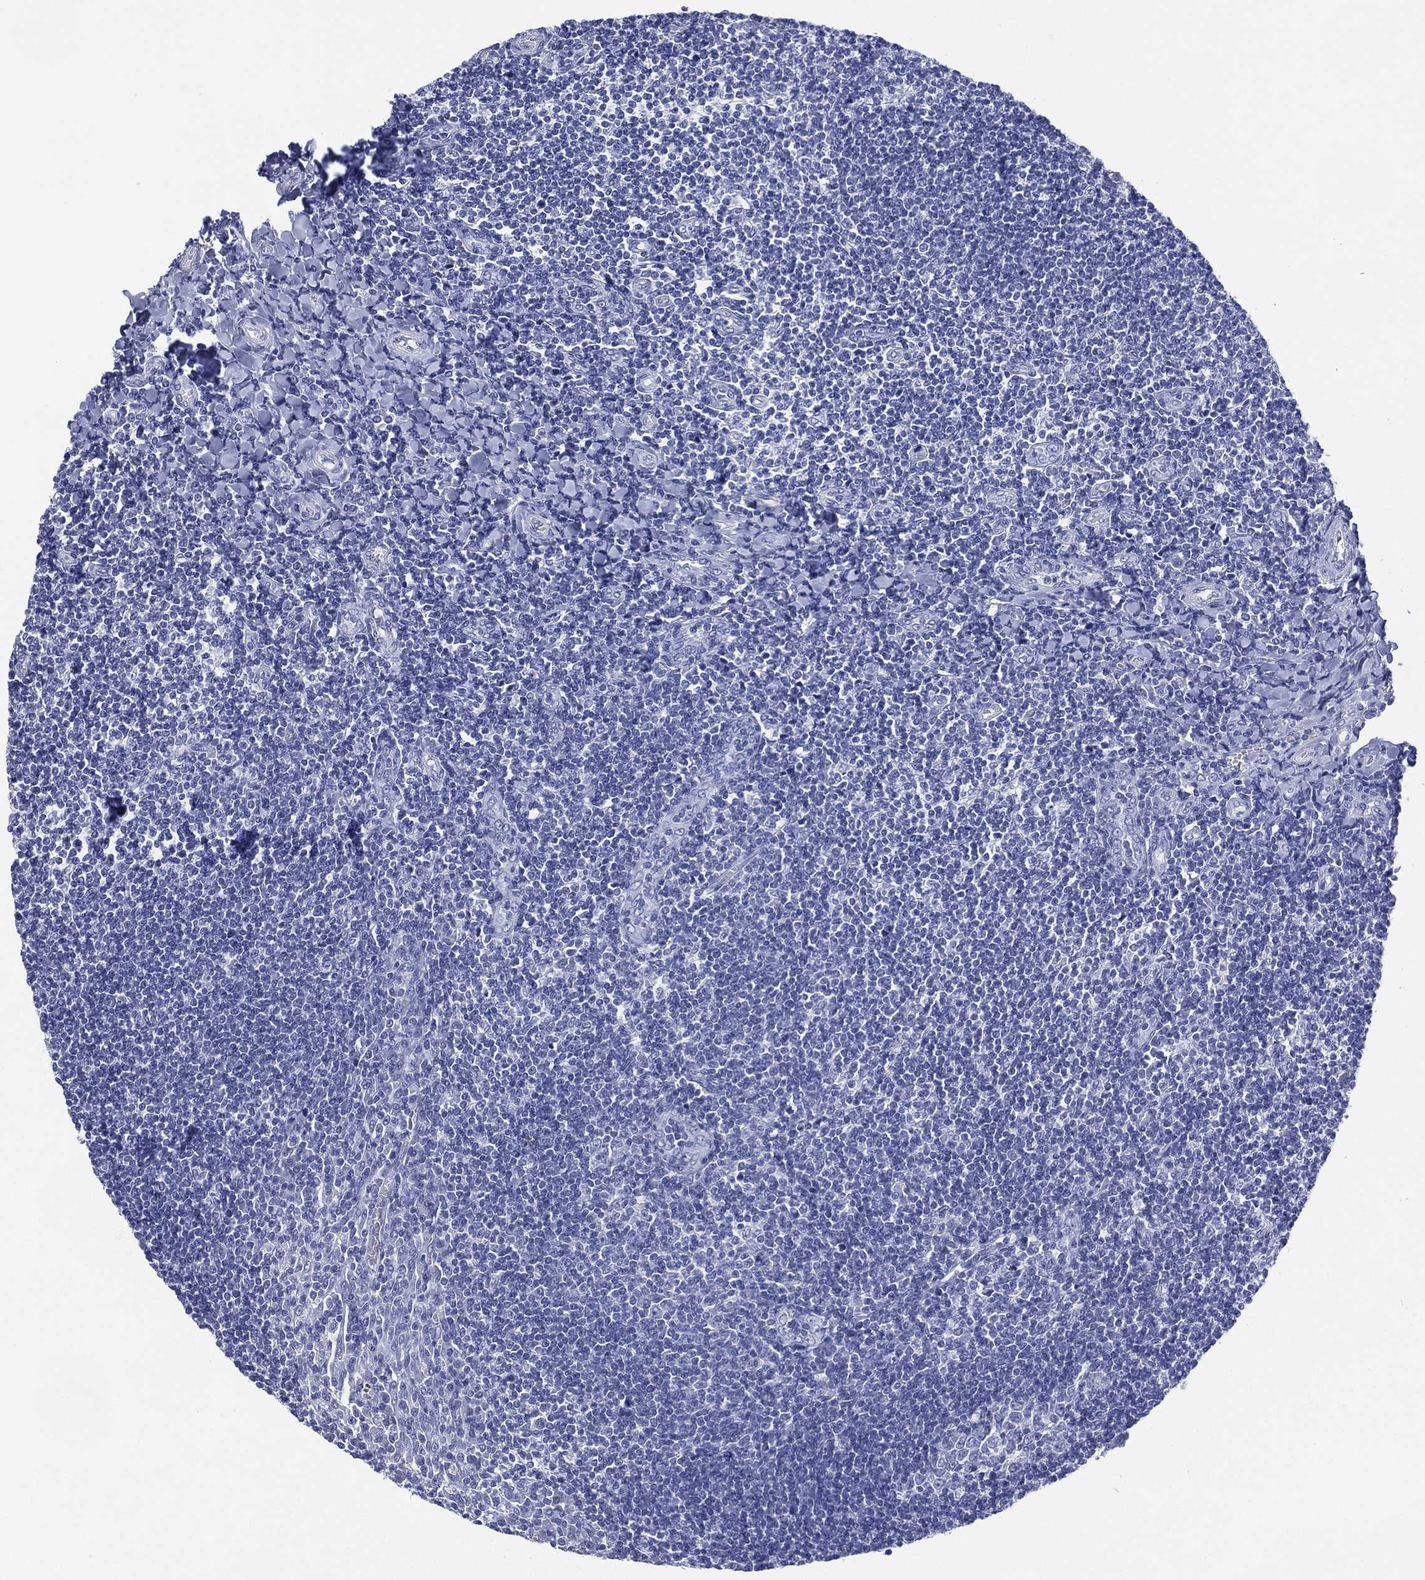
{"staining": {"intensity": "negative", "quantity": "none", "location": "none"}, "tissue": "tonsil", "cell_type": "Non-germinal center cells", "image_type": "normal", "snomed": [{"axis": "morphology", "description": "Normal tissue, NOS"}, {"axis": "topography", "description": "Tonsil"}], "caption": "Immunohistochemistry (IHC) image of benign tonsil: human tonsil stained with DAB (3,3'-diaminobenzidine) displays no significant protein staining in non-germinal center cells.", "gene": "DSG1", "patient": {"sex": "female", "age": 12}}